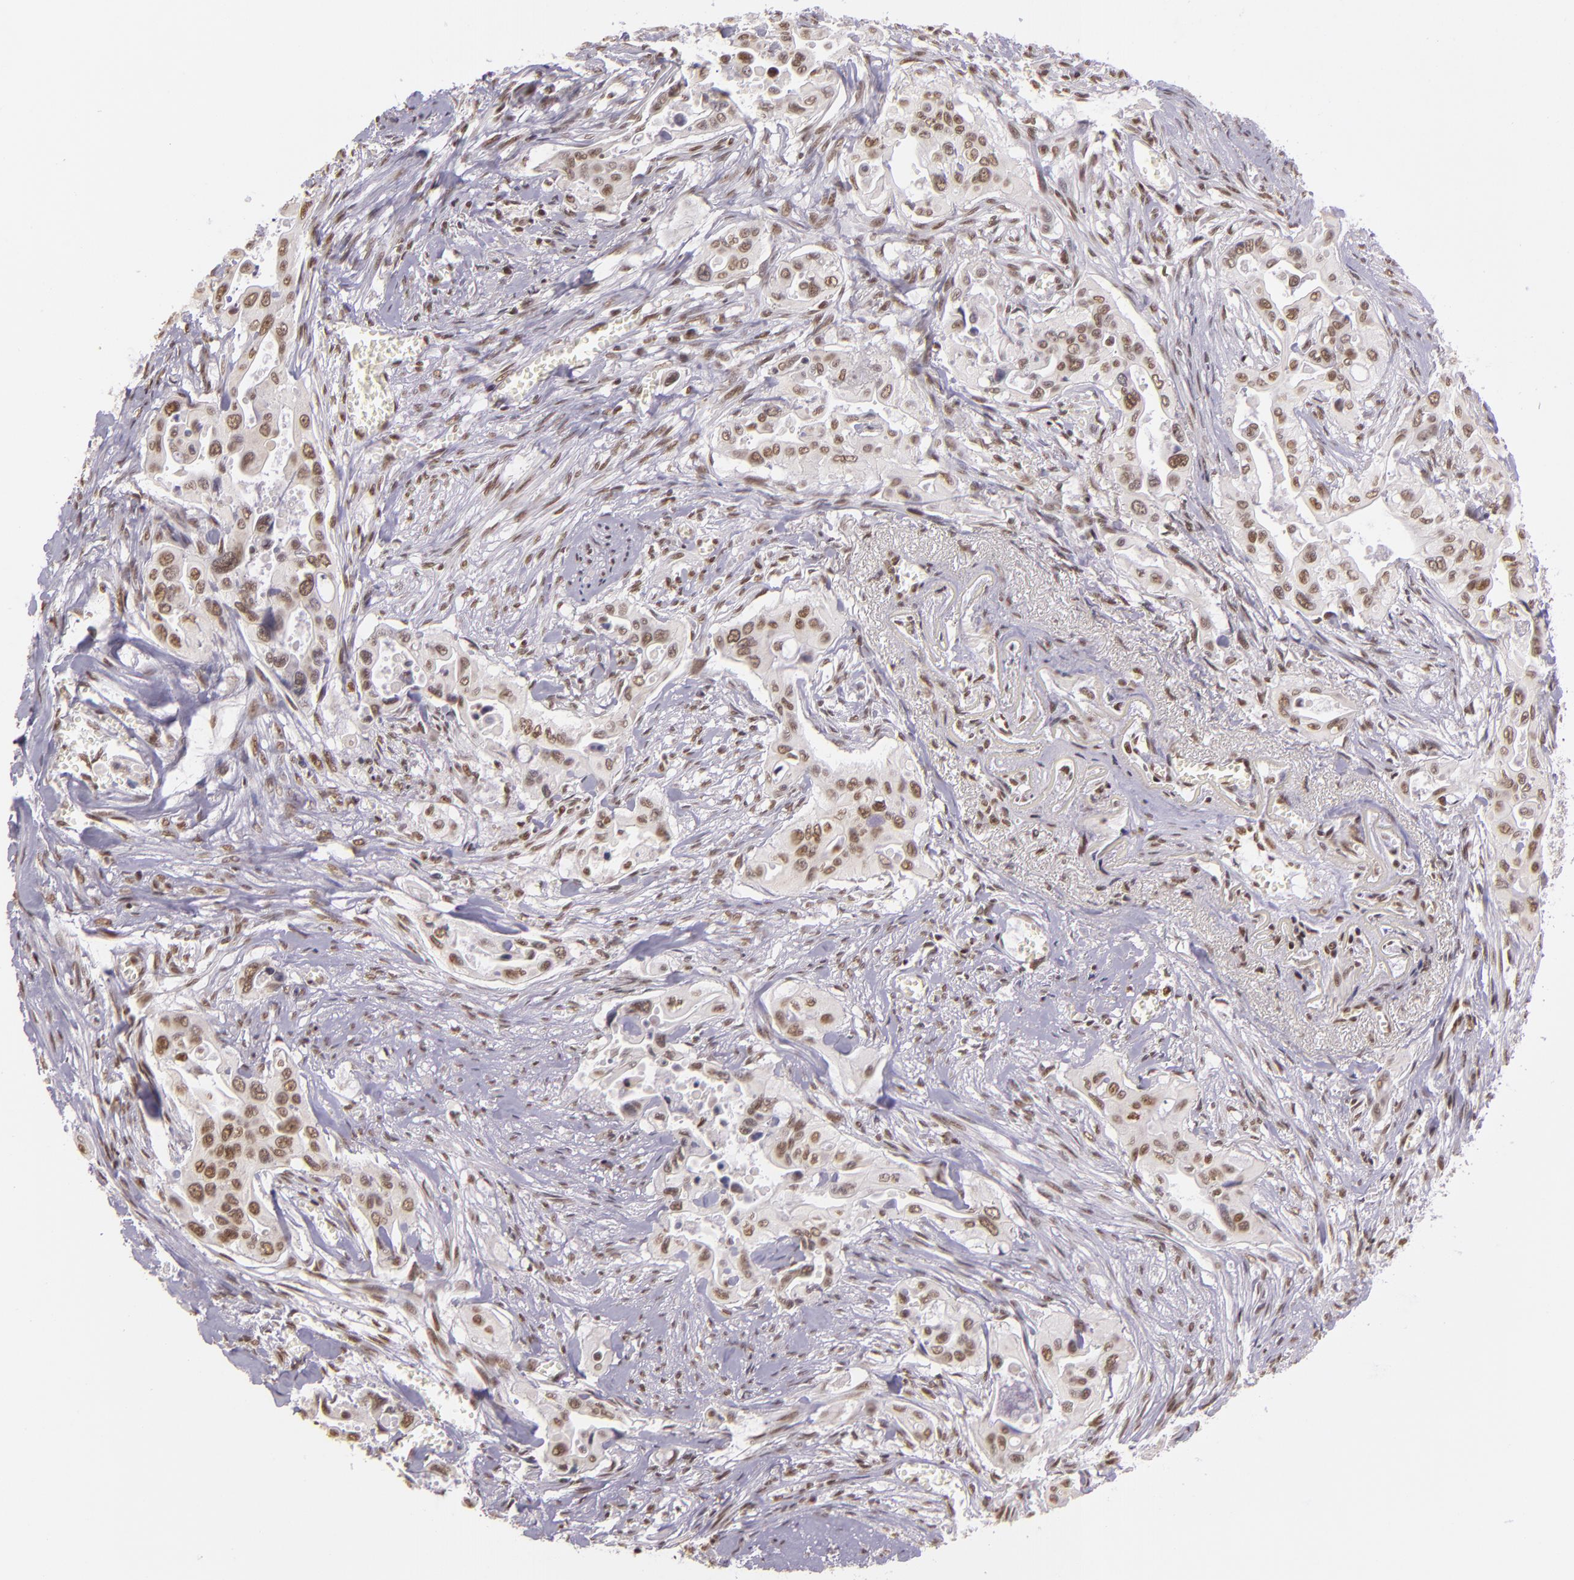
{"staining": {"intensity": "weak", "quantity": ">75%", "location": "nuclear"}, "tissue": "pancreatic cancer", "cell_type": "Tumor cells", "image_type": "cancer", "snomed": [{"axis": "morphology", "description": "Adenocarcinoma, NOS"}, {"axis": "topography", "description": "Pancreas"}], "caption": "Immunohistochemistry (DAB) staining of human pancreatic adenocarcinoma demonstrates weak nuclear protein expression in approximately >75% of tumor cells.", "gene": "USF1", "patient": {"sex": "male", "age": 77}}